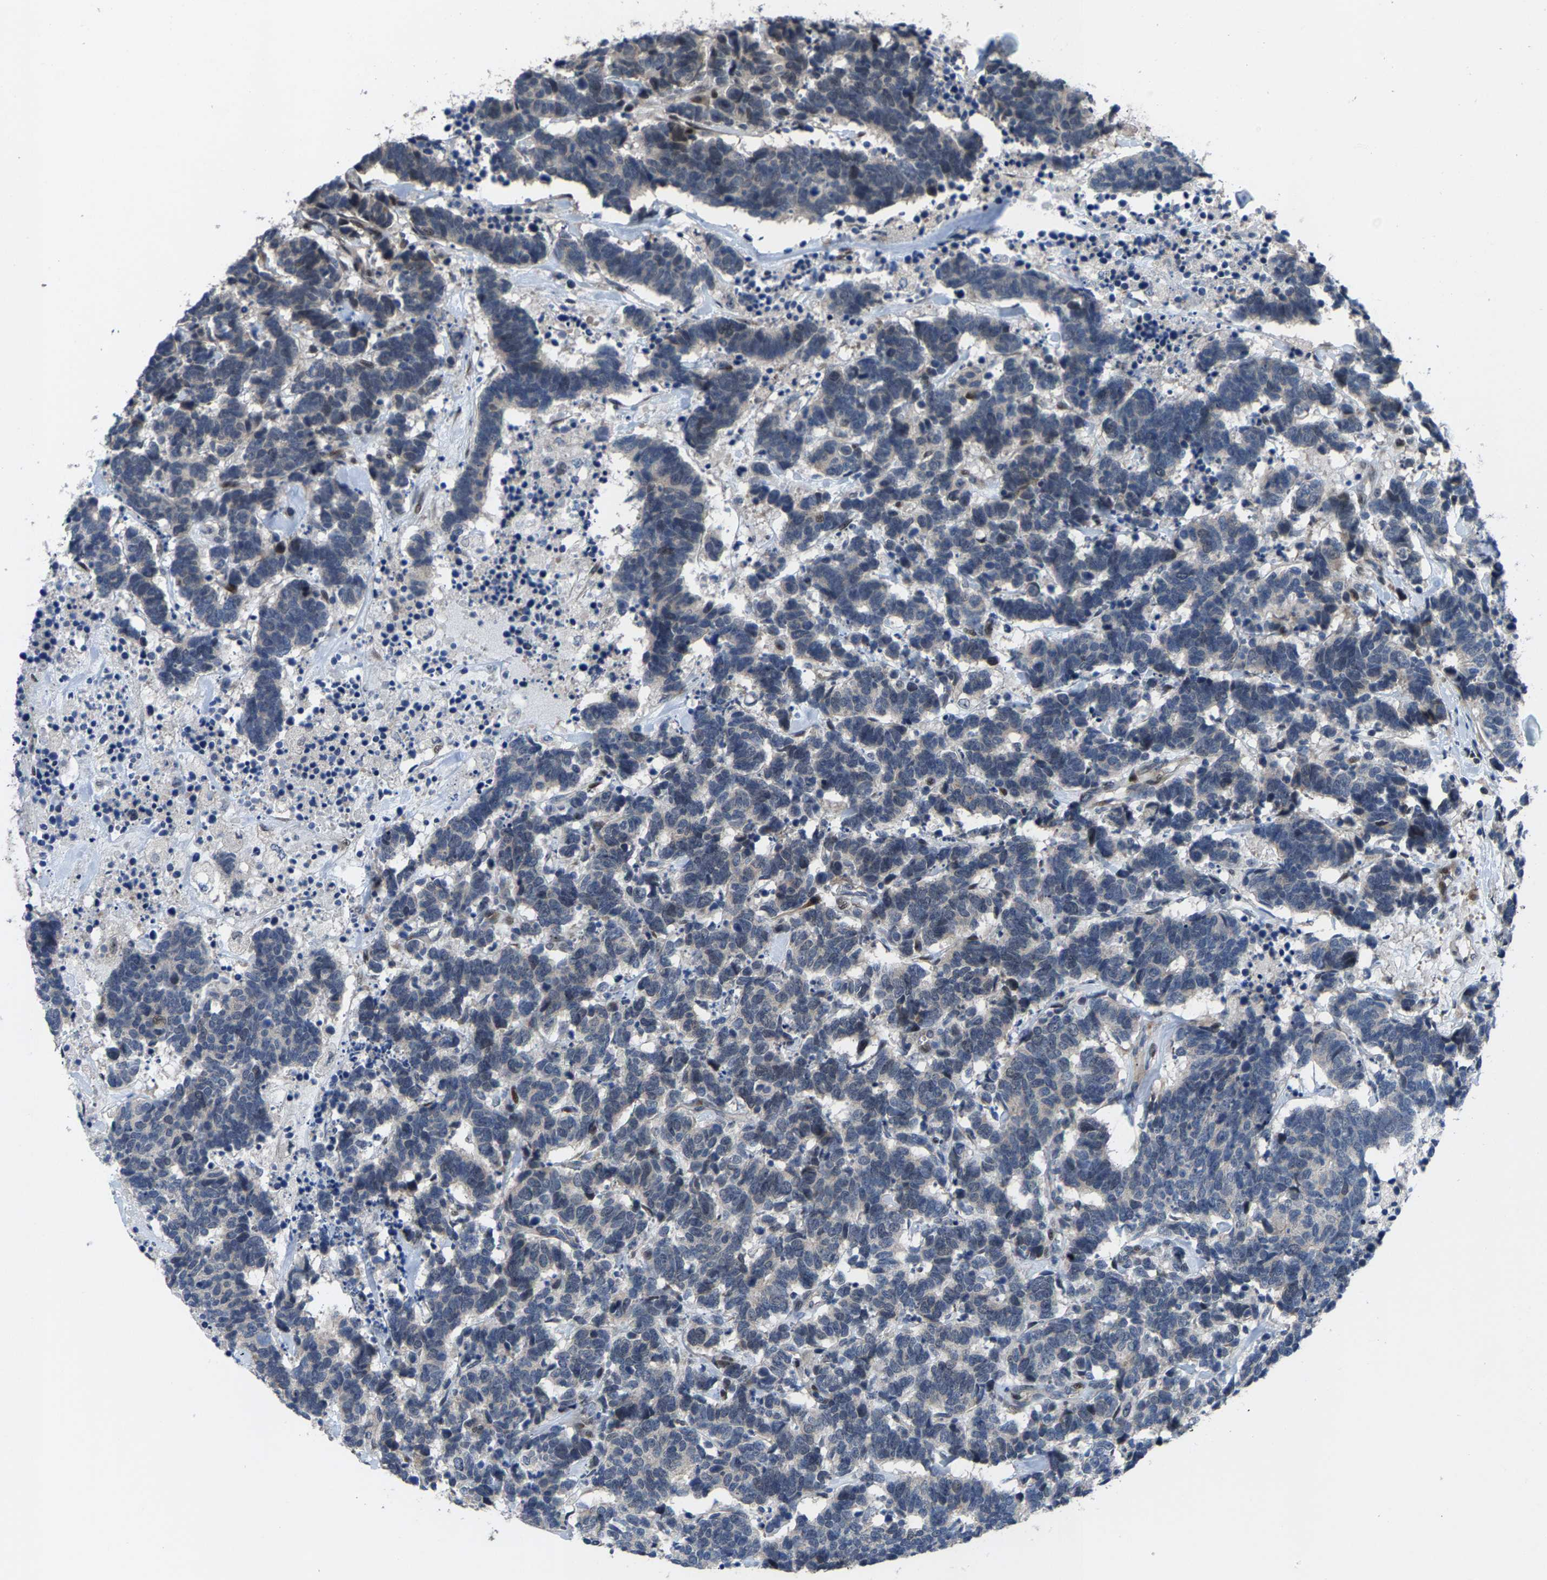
{"staining": {"intensity": "negative", "quantity": "none", "location": "none"}, "tissue": "carcinoid", "cell_type": "Tumor cells", "image_type": "cancer", "snomed": [{"axis": "morphology", "description": "Carcinoma, NOS"}, {"axis": "morphology", "description": "Carcinoid, malignant, NOS"}, {"axis": "topography", "description": "Urinary bladder"}], "caption": "Immunohistochemistry (IHC) micrograph of human carcinoid stained for a protein (brown), which demonstrates no staining in tumor cells. (DAB (3,3'-diaminobenzidine) IHC with hematoxylin counter stain).", "gene": "HAUS6", "patient": {"sex": "male", "age": 57}}